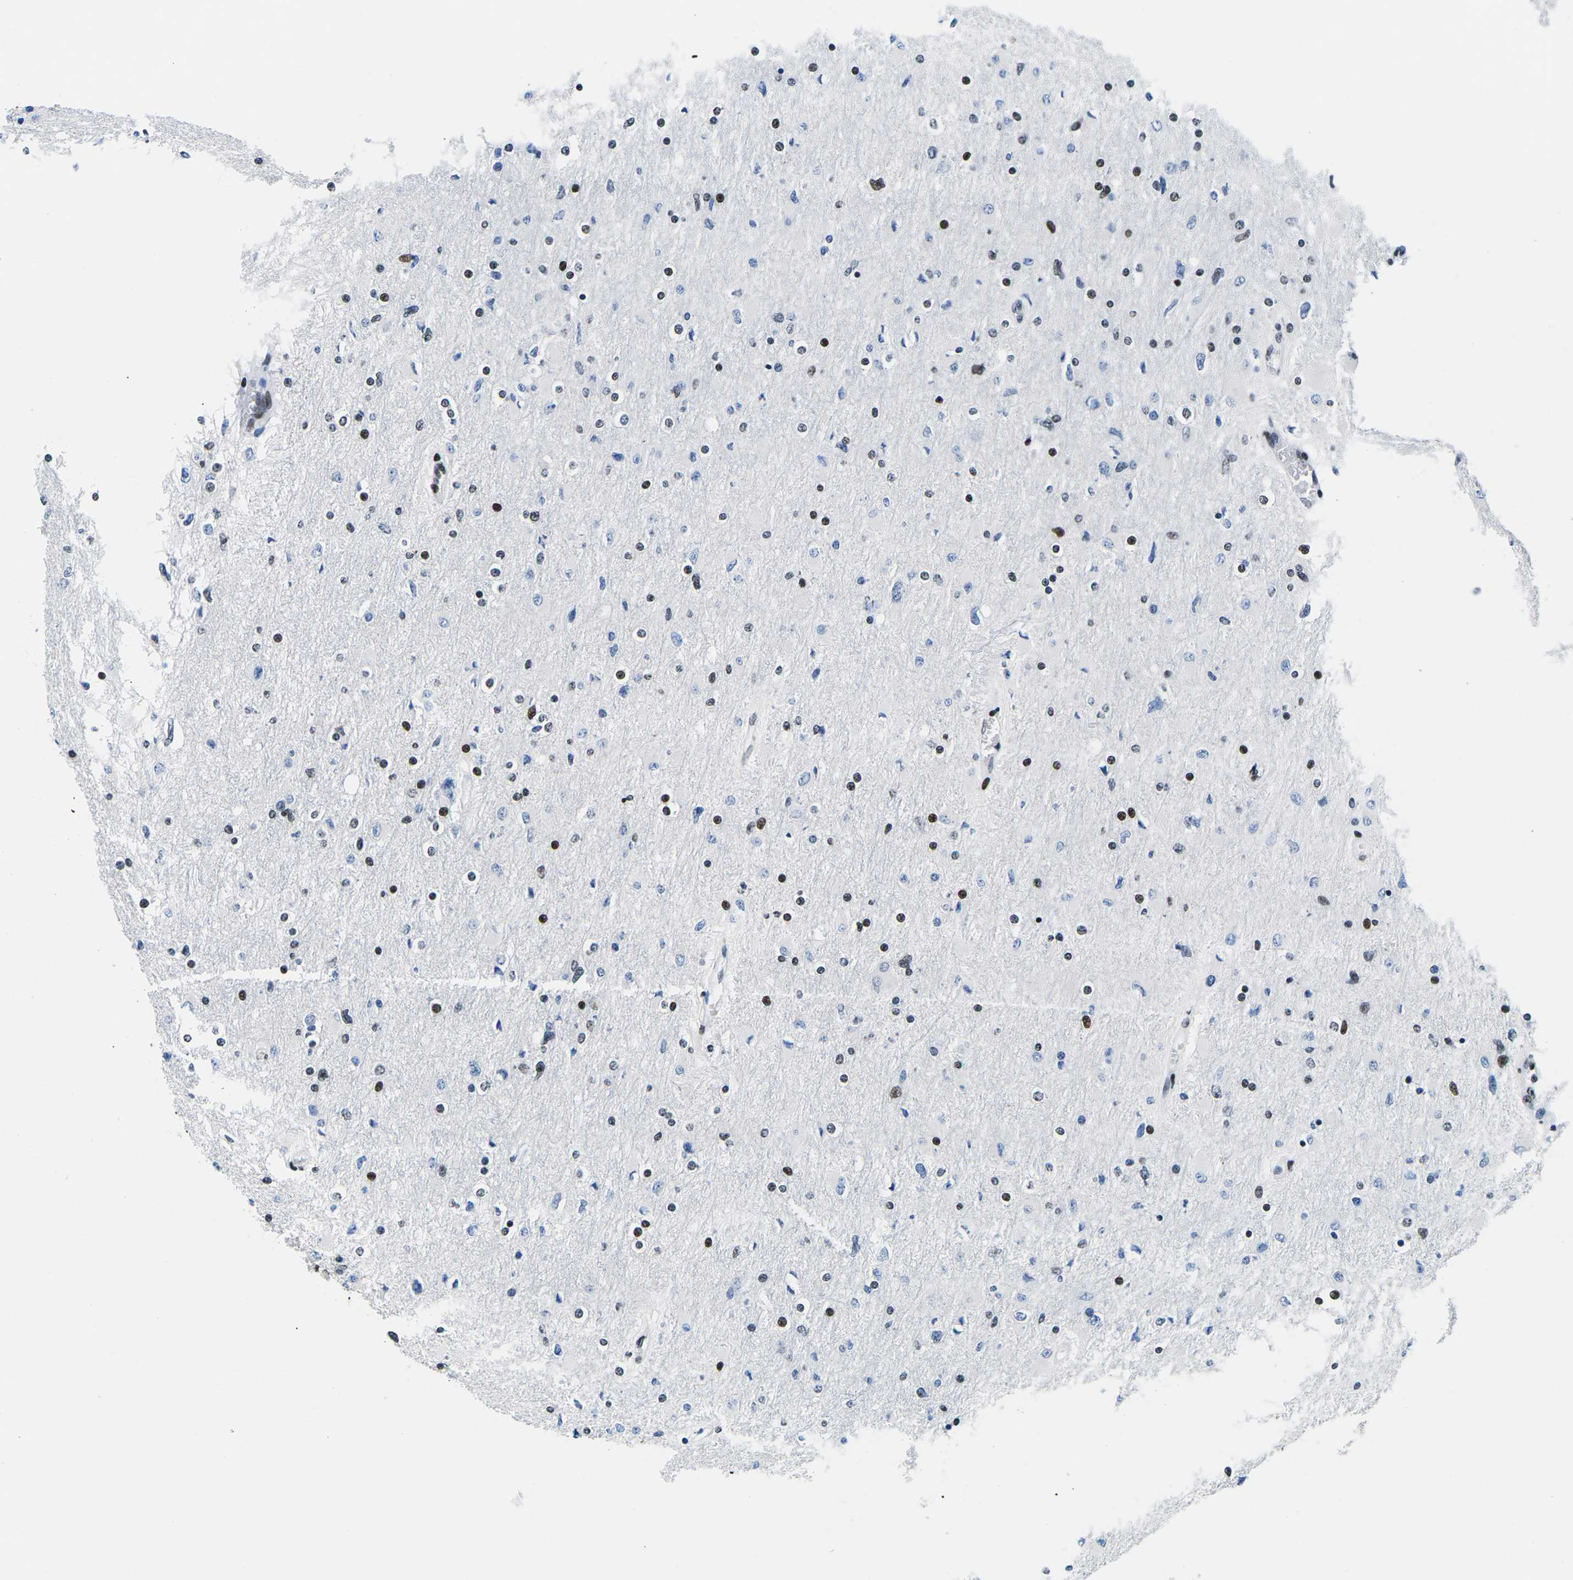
{"staining": {"intensity": "strong", "quantity": "<25%", "location": "nuclear"}, "tissue": "glioma", "cell_type": "Tumor cells", "image_type": "cancer", "snomed": [{"axis": "morphology", "description": "Glioma, malignant, High grade"}, {"axis": "topography", "description": "Cerebral cortex"}], "caption": "A medium amount of strong nuclear positivity is present in approximately <25% of tumor cells in glioma tissue. Using DAB (3,3'-diaminobenzidine) (brown) and hematoxylin (blue) stains, captured at high magnification using brightfield microscopy.", "gene": "ATF1", "patient": {"sex": "female", "age": 36}}